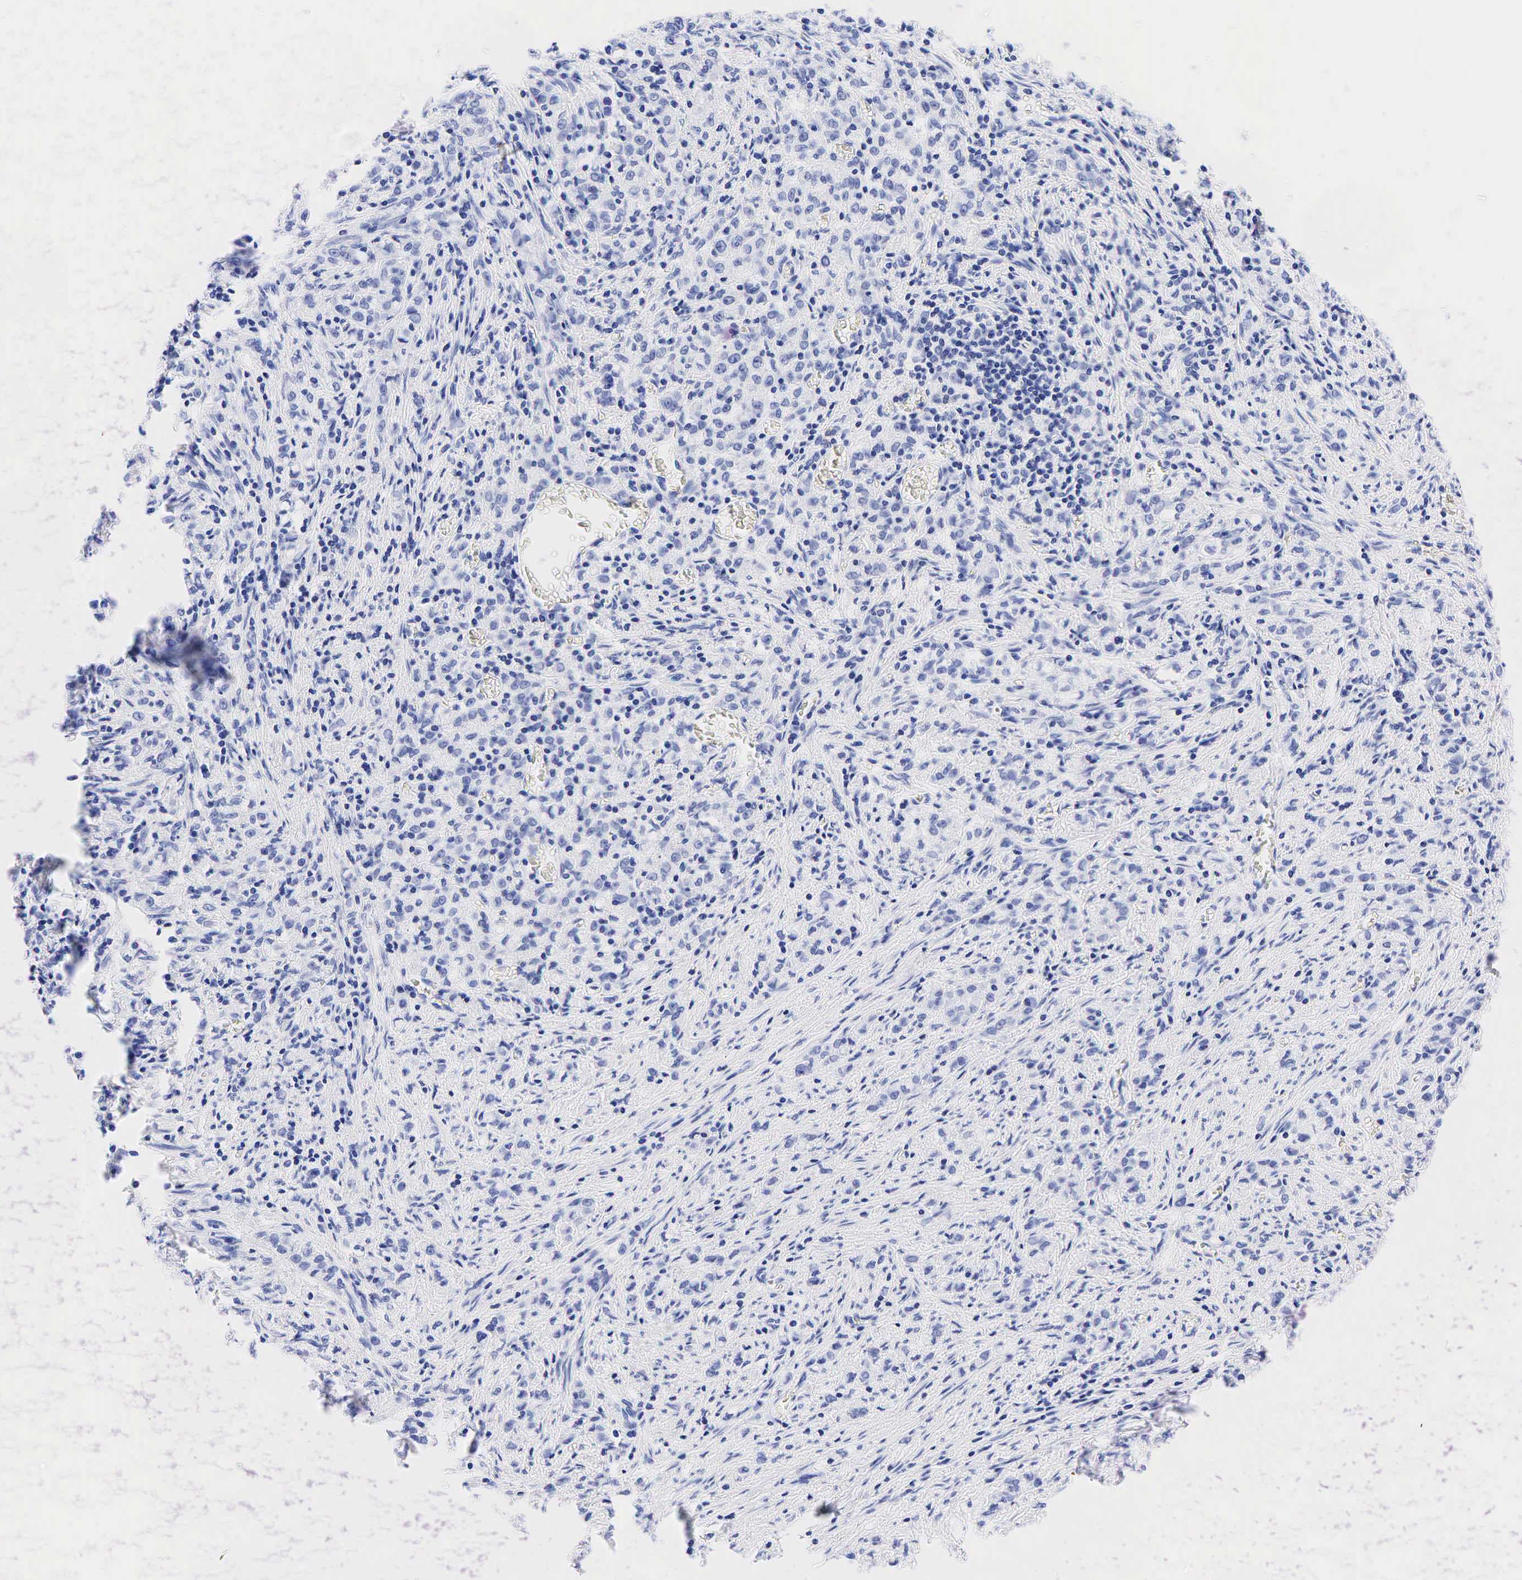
{"staining": {"intensity": "negative", "quantity": "none", "location": "none"}, "tissue": "stomach cancer", "cell_type": "Tumor cells", "image_type": "cancer", "snomed": [{"axis": "morphology", "description": "Adenocarcinoma, NOS"}, {"axis": "topography", "description": "Stomach"}], "caption": "An immunohistochemistry photomicrograph of stomach cancer (adenocarcinoma) is shown. There is no staining in tumor cells of stomach cancer (adenocarcinoma).", "gene": "ESR1", "patient": {"sex": "male", "age": 72}}